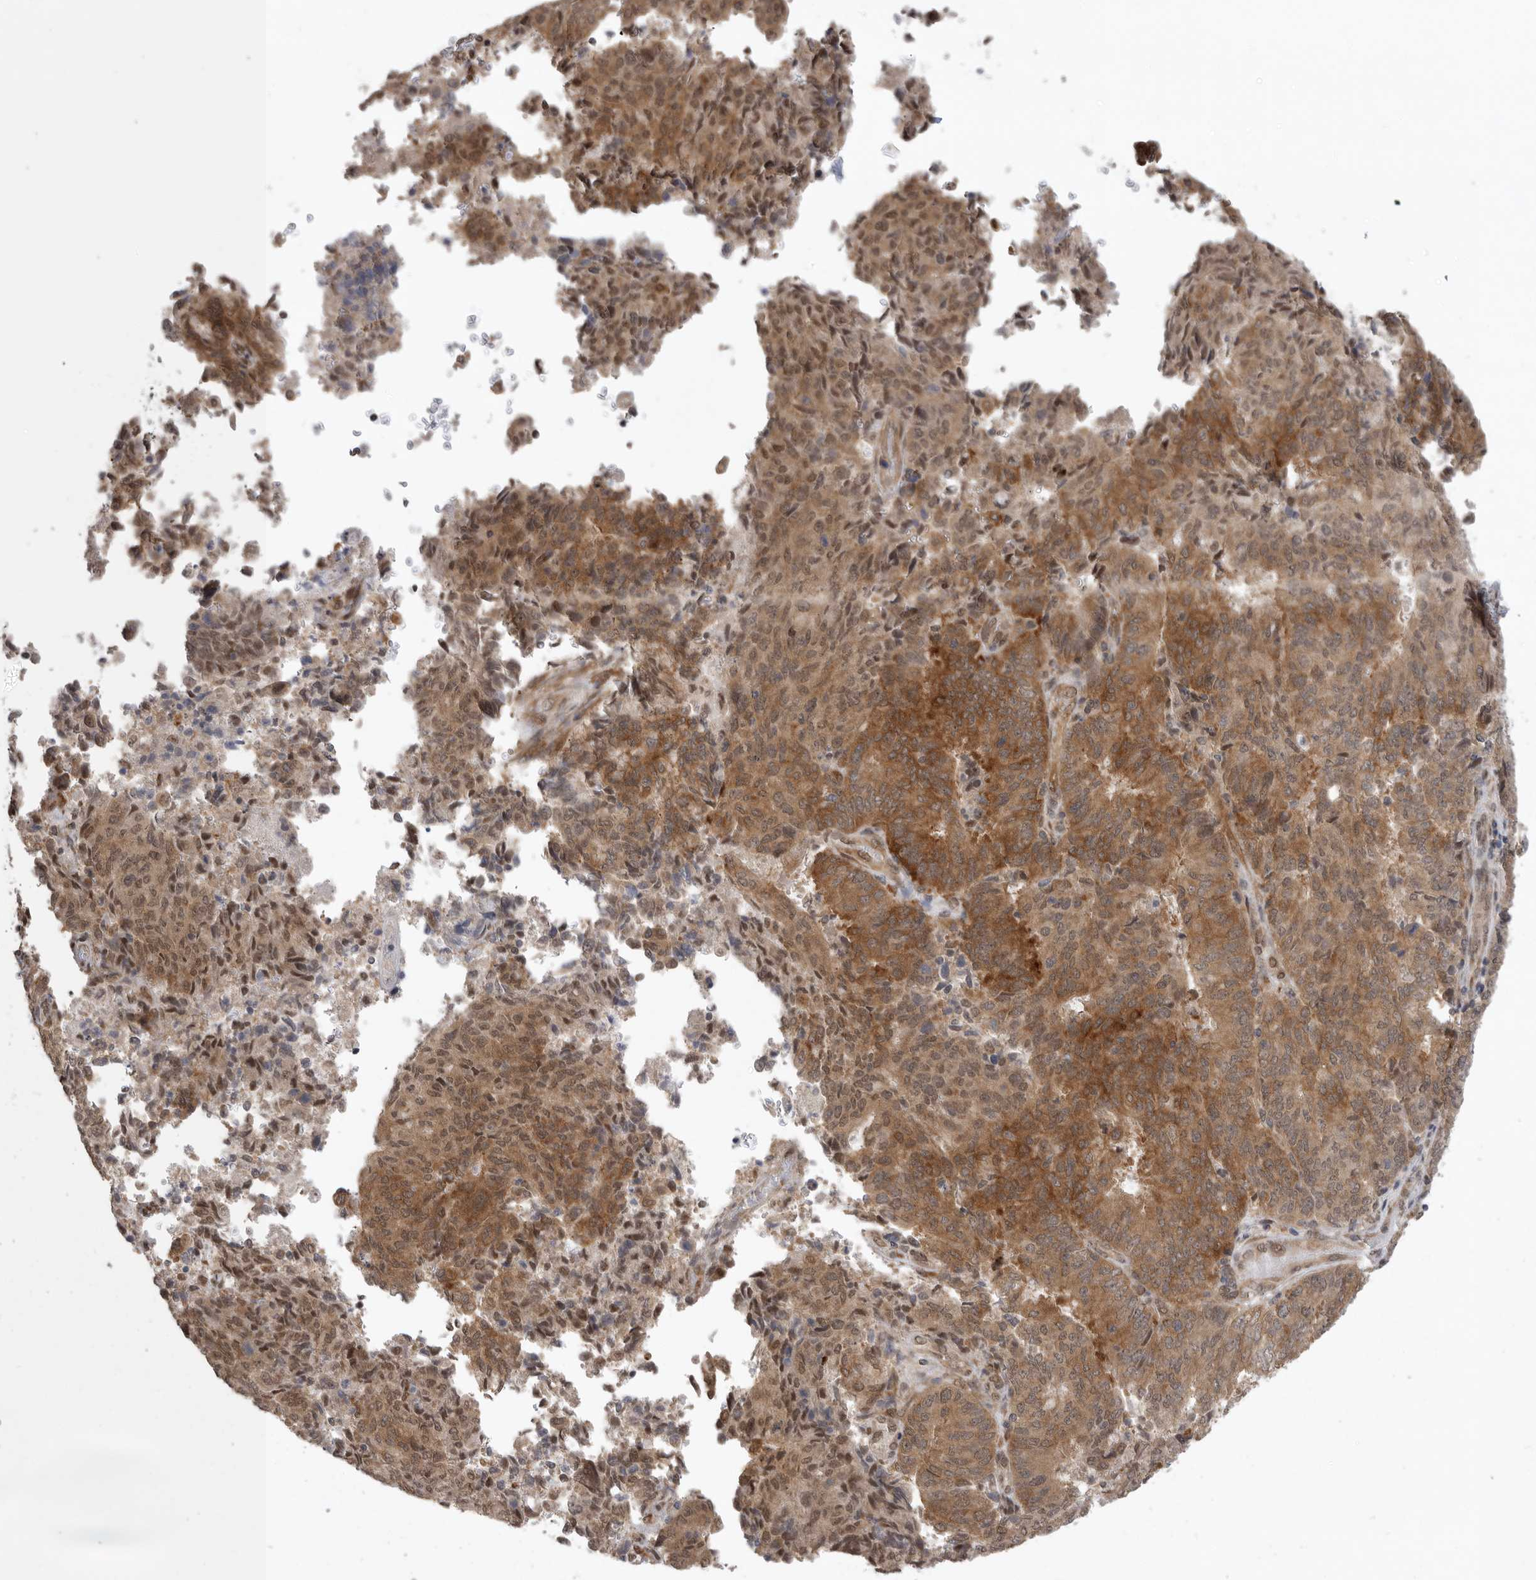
{"staining": {"intensity": "moderate", "quantity": ">75%", "location": "cytoplasmic/membranous,nuclear"}, "tissue": "endometrial cancer", "cell_type": "Tumor cells", "image_type": "cancer", "snomed": [{"axis": "morphology", "description": "Adenocarcinoma, NOS"}, {"axis": "topography", "description": "Endometrium"}], "caption": "Immunohistochemistry (IHC) (DAB (3,3'-diaminobenzidine)) staining of endometrial adenocarcinoma shows moderate cytoplasmic/membranous and nuclear protein positivity in approximately >75% of tumor cells.", "gene": "VPS50", "patient": {"sex": "female", "age": 80}}